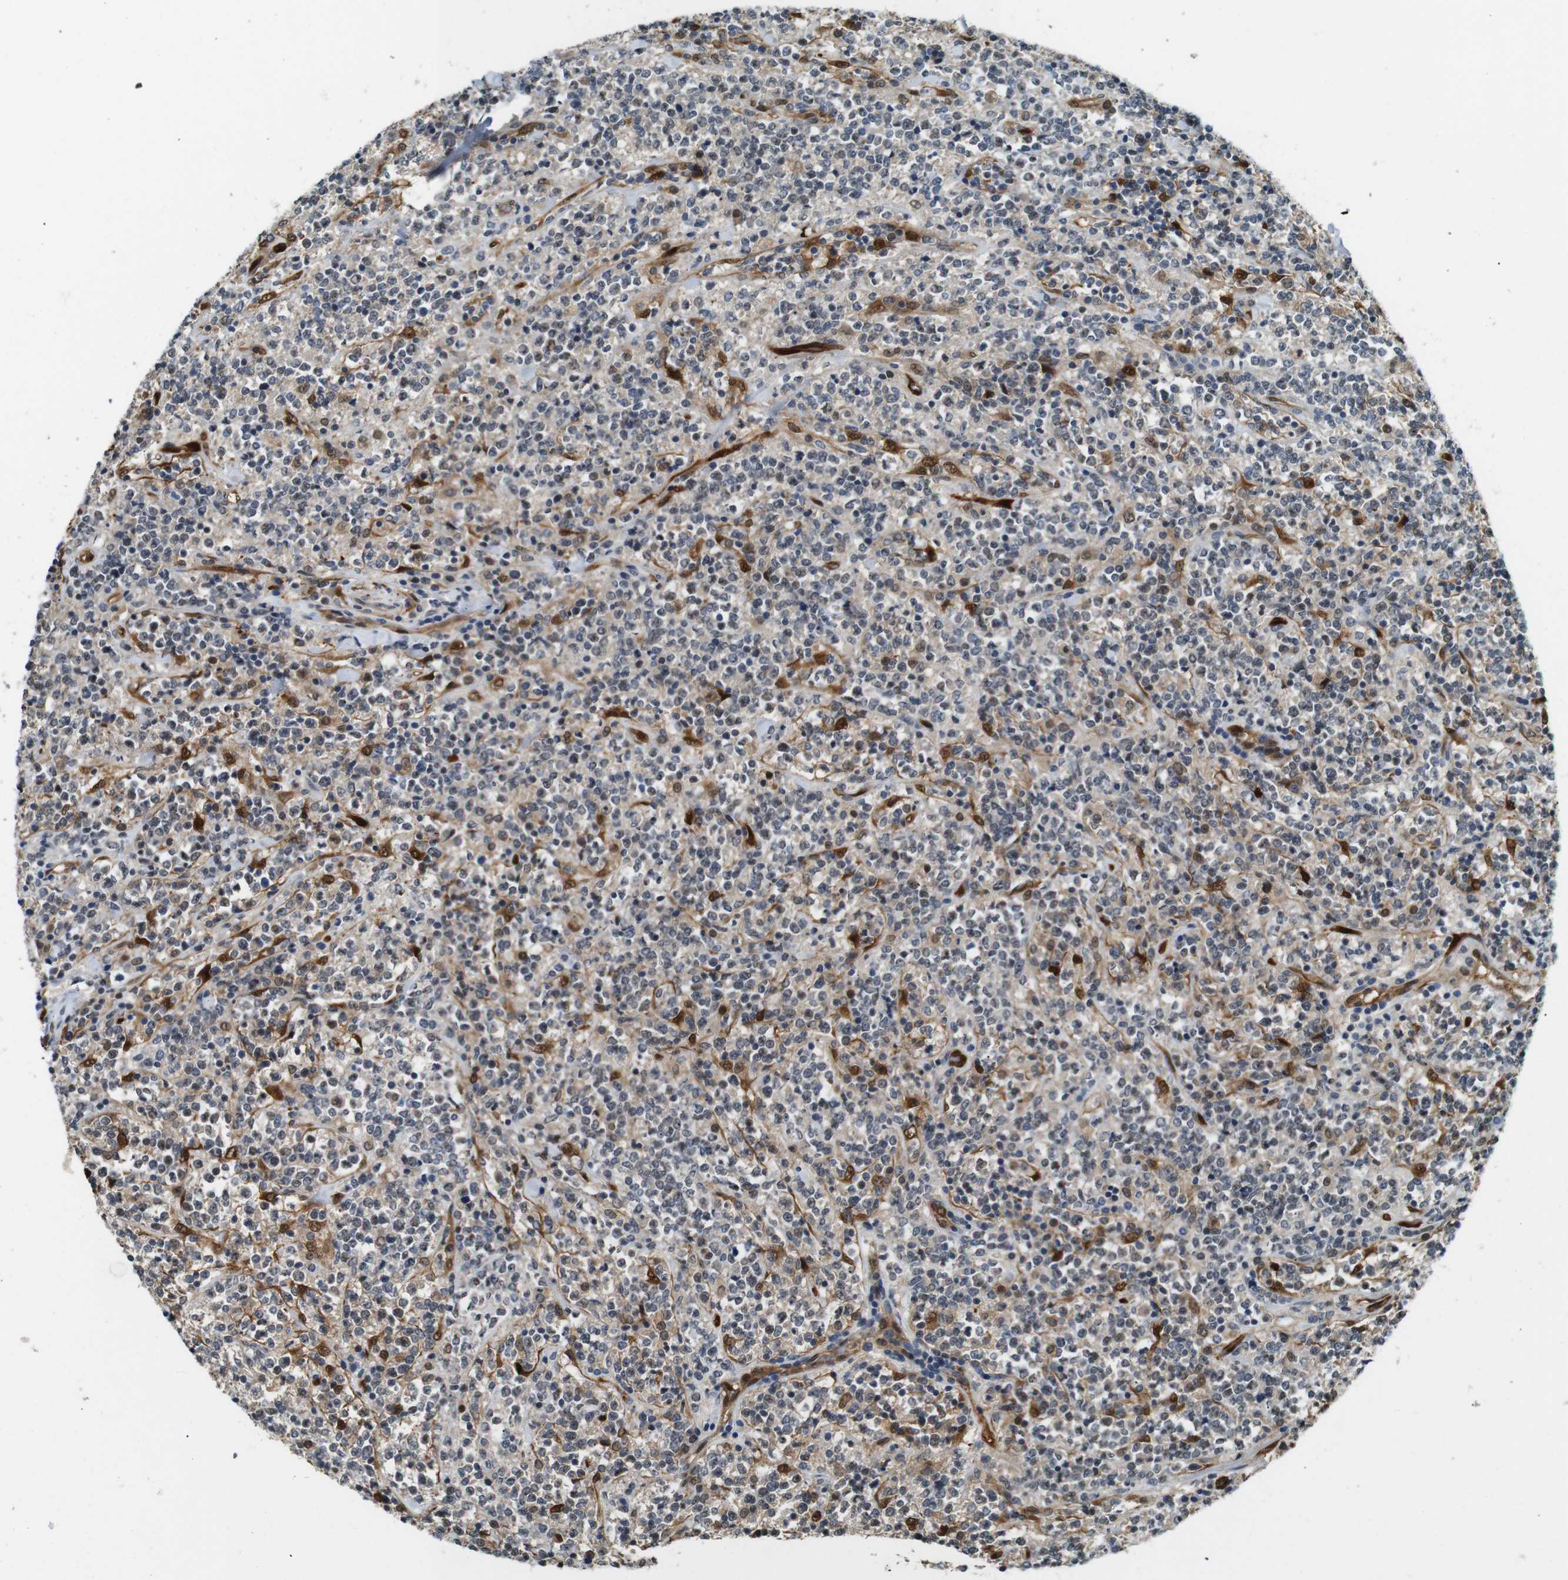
{"staining": {"intensity": "weak", "quantity": "25%-75%", "location": "cytoplasmic/membranous,nuclear"}, "tissue": "lymphoma", "cell_type": "Tumor cells", "image_type": "cancer", "snomed": [{"axis": "morphology", "description": "Malignant lymphoma, non-Hodgkin's type, High grade"}, {"axis": "topography", "description": "Soft tissue"}], "caption": "Immunohistochemistry of high-grade malignant lymphoma, non-Hodgkin's type shows low levels of weak cytoplasmic/membranous and nuclear expression in approximately 25%-75% of tumor cells. Using DAB (brown) and hematoxylin (blue) stains, captured at high magnification using brightfield microscopy.", "gene": "LXN", "patient": {"sex": "male", "age": 18}}